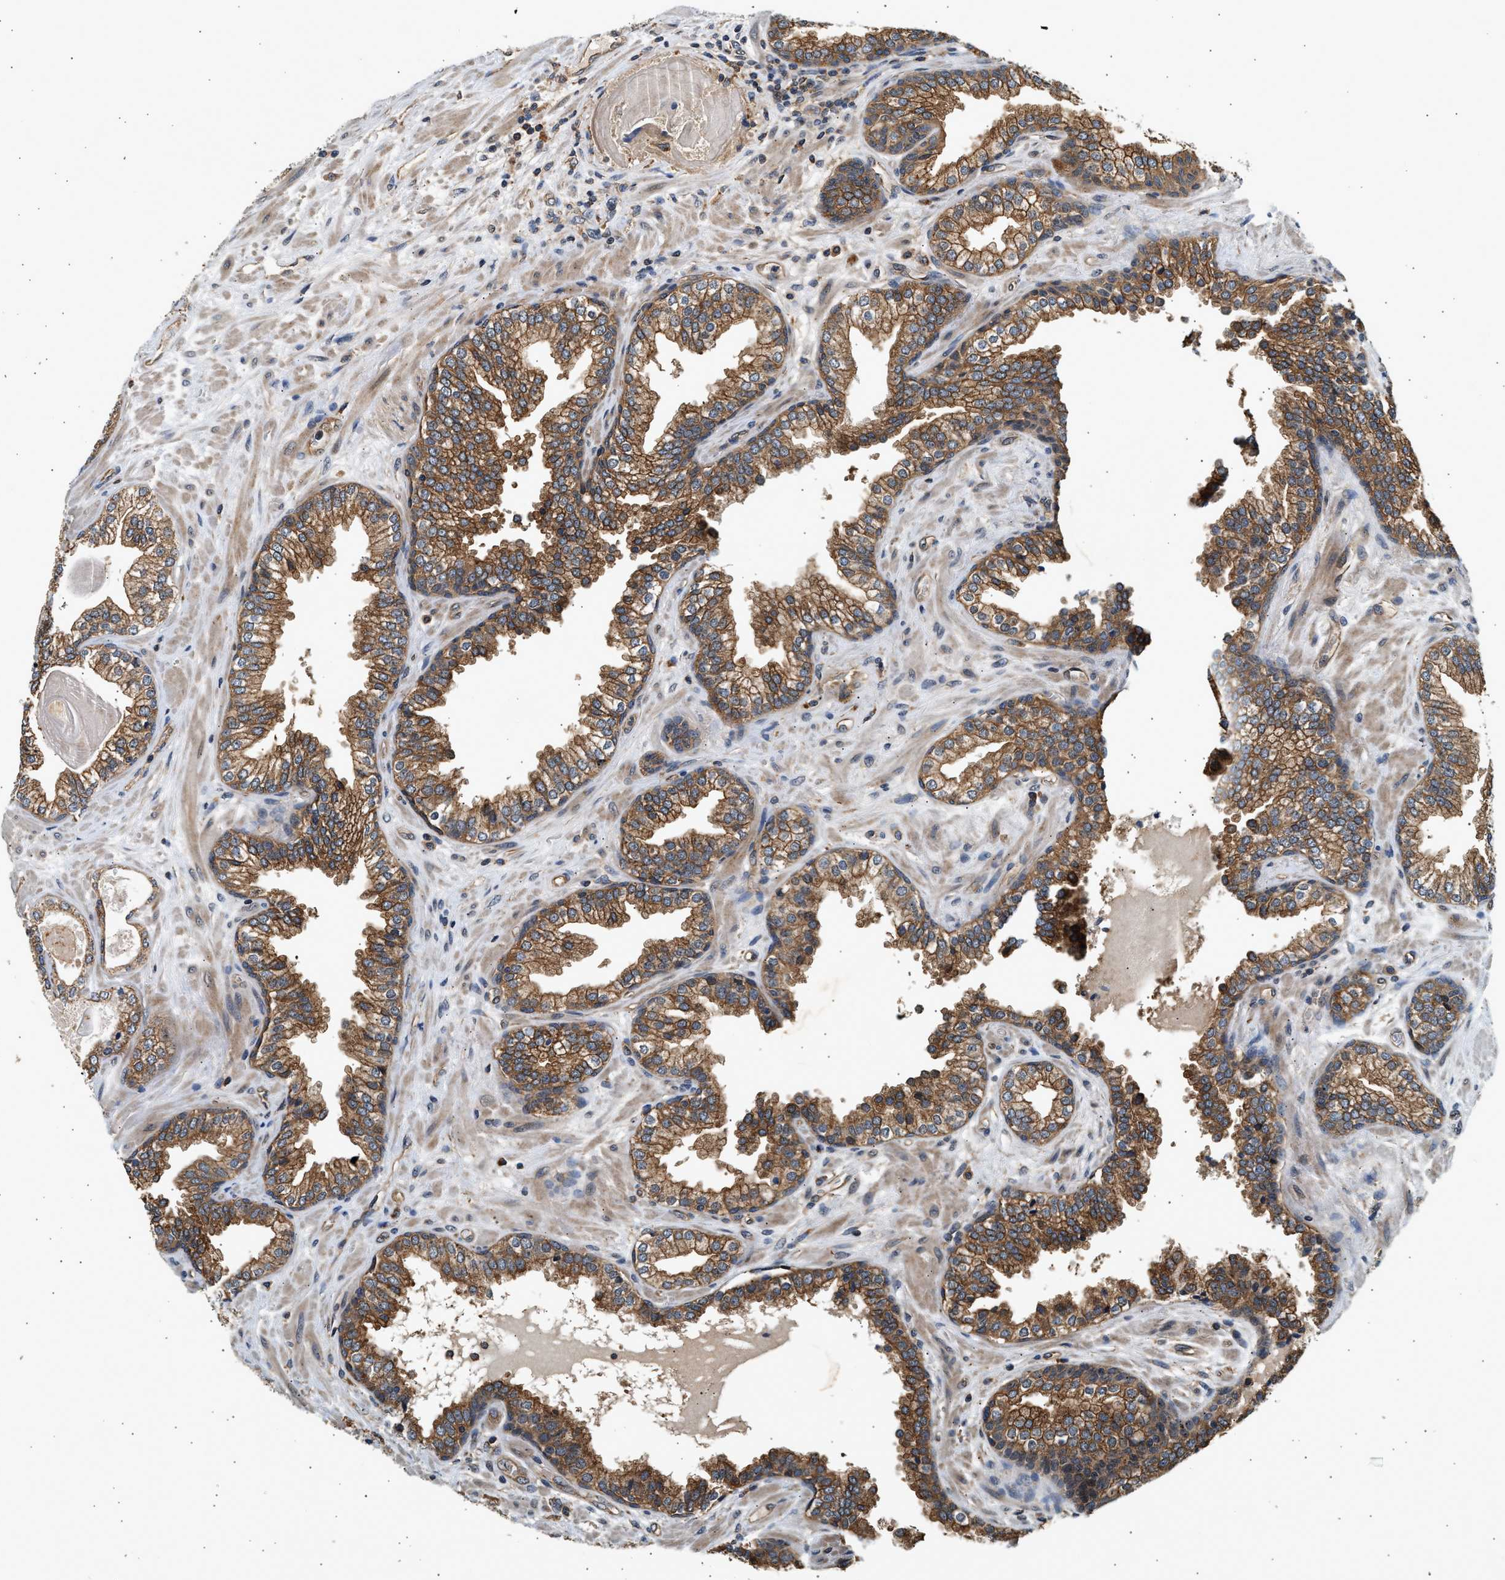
{"staining": {"intensity": "moderate", "quantity": ">75%", "location": "cytoplasmic/membranous"}, "tissue": "prostate cancer", "cell_type": "Tumor cells", "image_type": "cancer", "snomed": [{"axis": "morphology", "description": "Adenocarcinoma, Low grade"}, {"axis": "topography", "description": "Prostate"}], "caption": "Protein expression analysis of human adenocarcinoma (low-grade) (prostate) reveals moderate cytoplasmic/membranous expression in about >75% of tumor cells.", "gene": "DUSP14", "patient": {"sex": "male", "age": 65}}